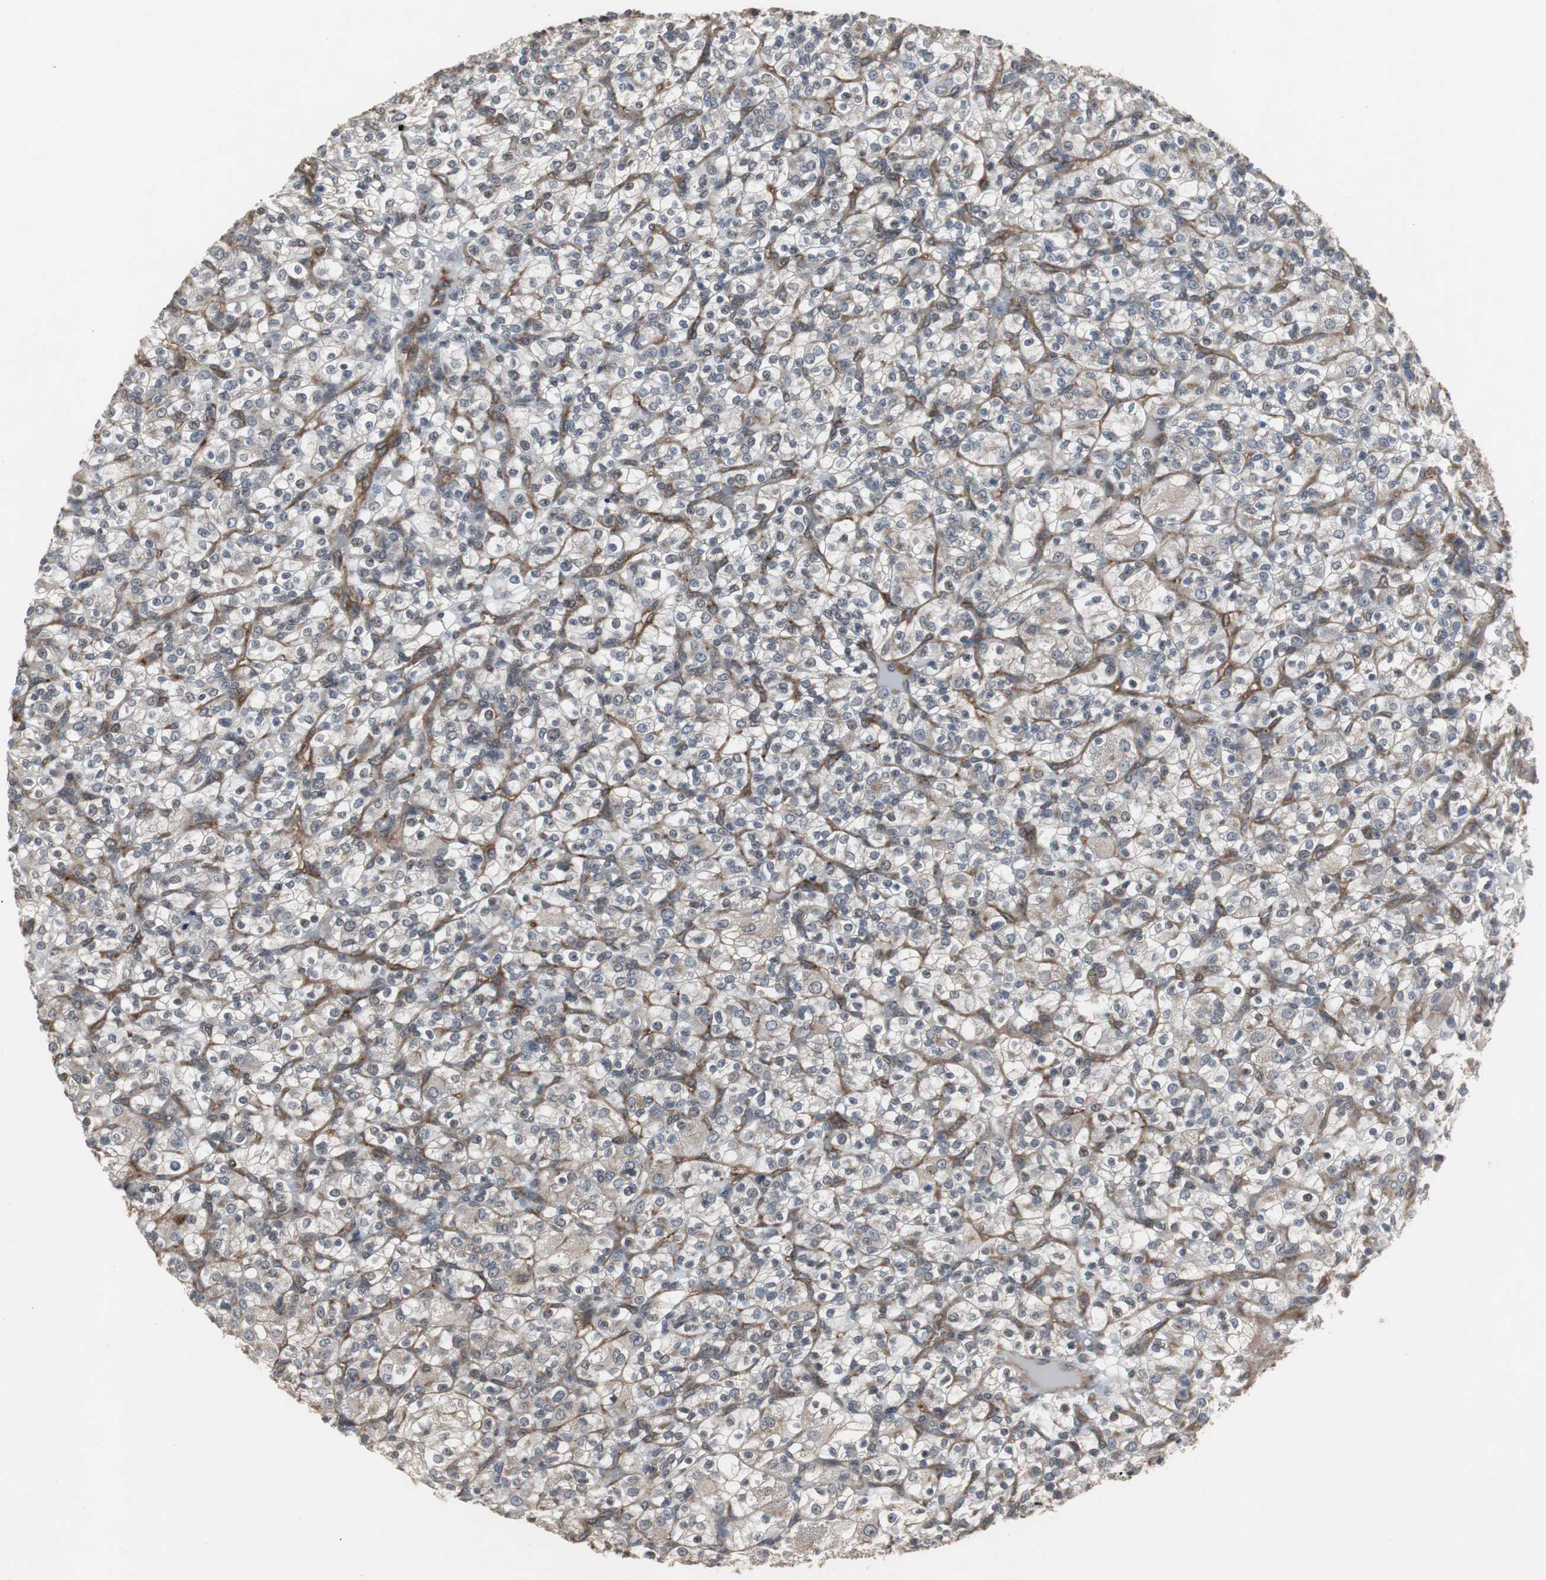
{"staining": {"intensity": "weak", "quantity": "<25%", "location": "cytoplasmic/membranous"}, "tissue": "renal cancer", "cell_type": "Tumor cells", "image_type": "cancer", "snomed": [{"axis": "morphology", "description": "Normal tissue, NOS"}, {"axis": "morphology", "description": "Adenocarcinoma, NOS"}, {"axis": "topography", "description": "Kidney"}], "caption": "Renal cancer (adenocarcinoma) stained for a protein using immunohistochemistry displays no staining tumor cells.", "gene": "ATP2B2", "patient": {"sex": "female", "age": 72}}